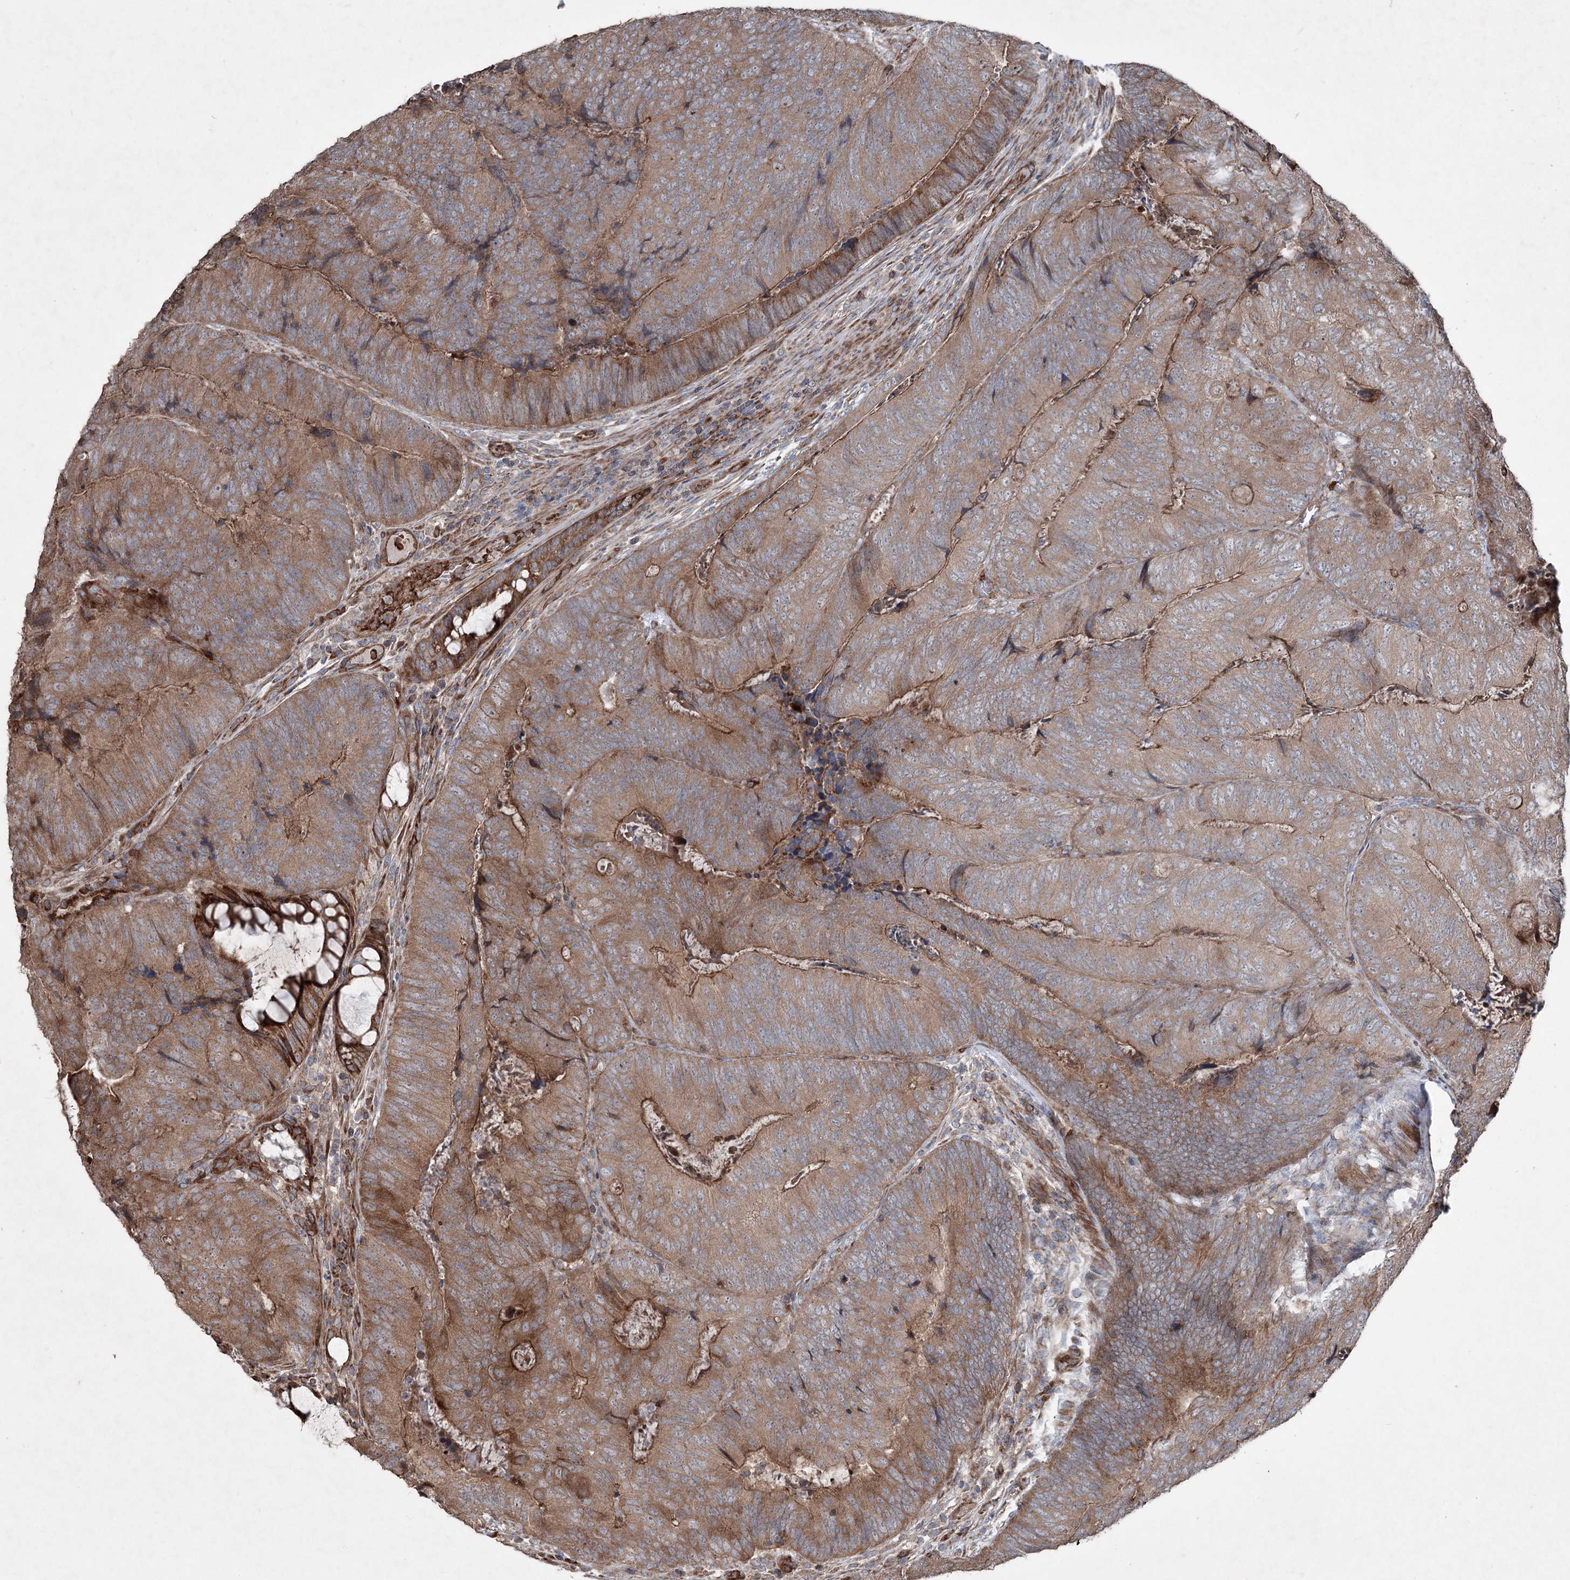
{"staining": {"intensity": "moderate", "quantity": "25%-75%", "location": "cytoplasmic/membranous"}, "tissue": "colorectal cancer", "cell_type": "Tumor cells", "image_type": "cancer", "snomed": [{"axis": "morphology", "description": "Adenocarcinoma, NOS"}, {"axis": "topography", "description": "Colon"}], "caption": "This is an image of immunohistochemistry staining of adenocarcinoma (colorectal), which shows moderate staining in the cytoplasmic/membranous of tumor cells.", "gene": "SERINC5", "patient": {"sex": "female", "age": 67}}